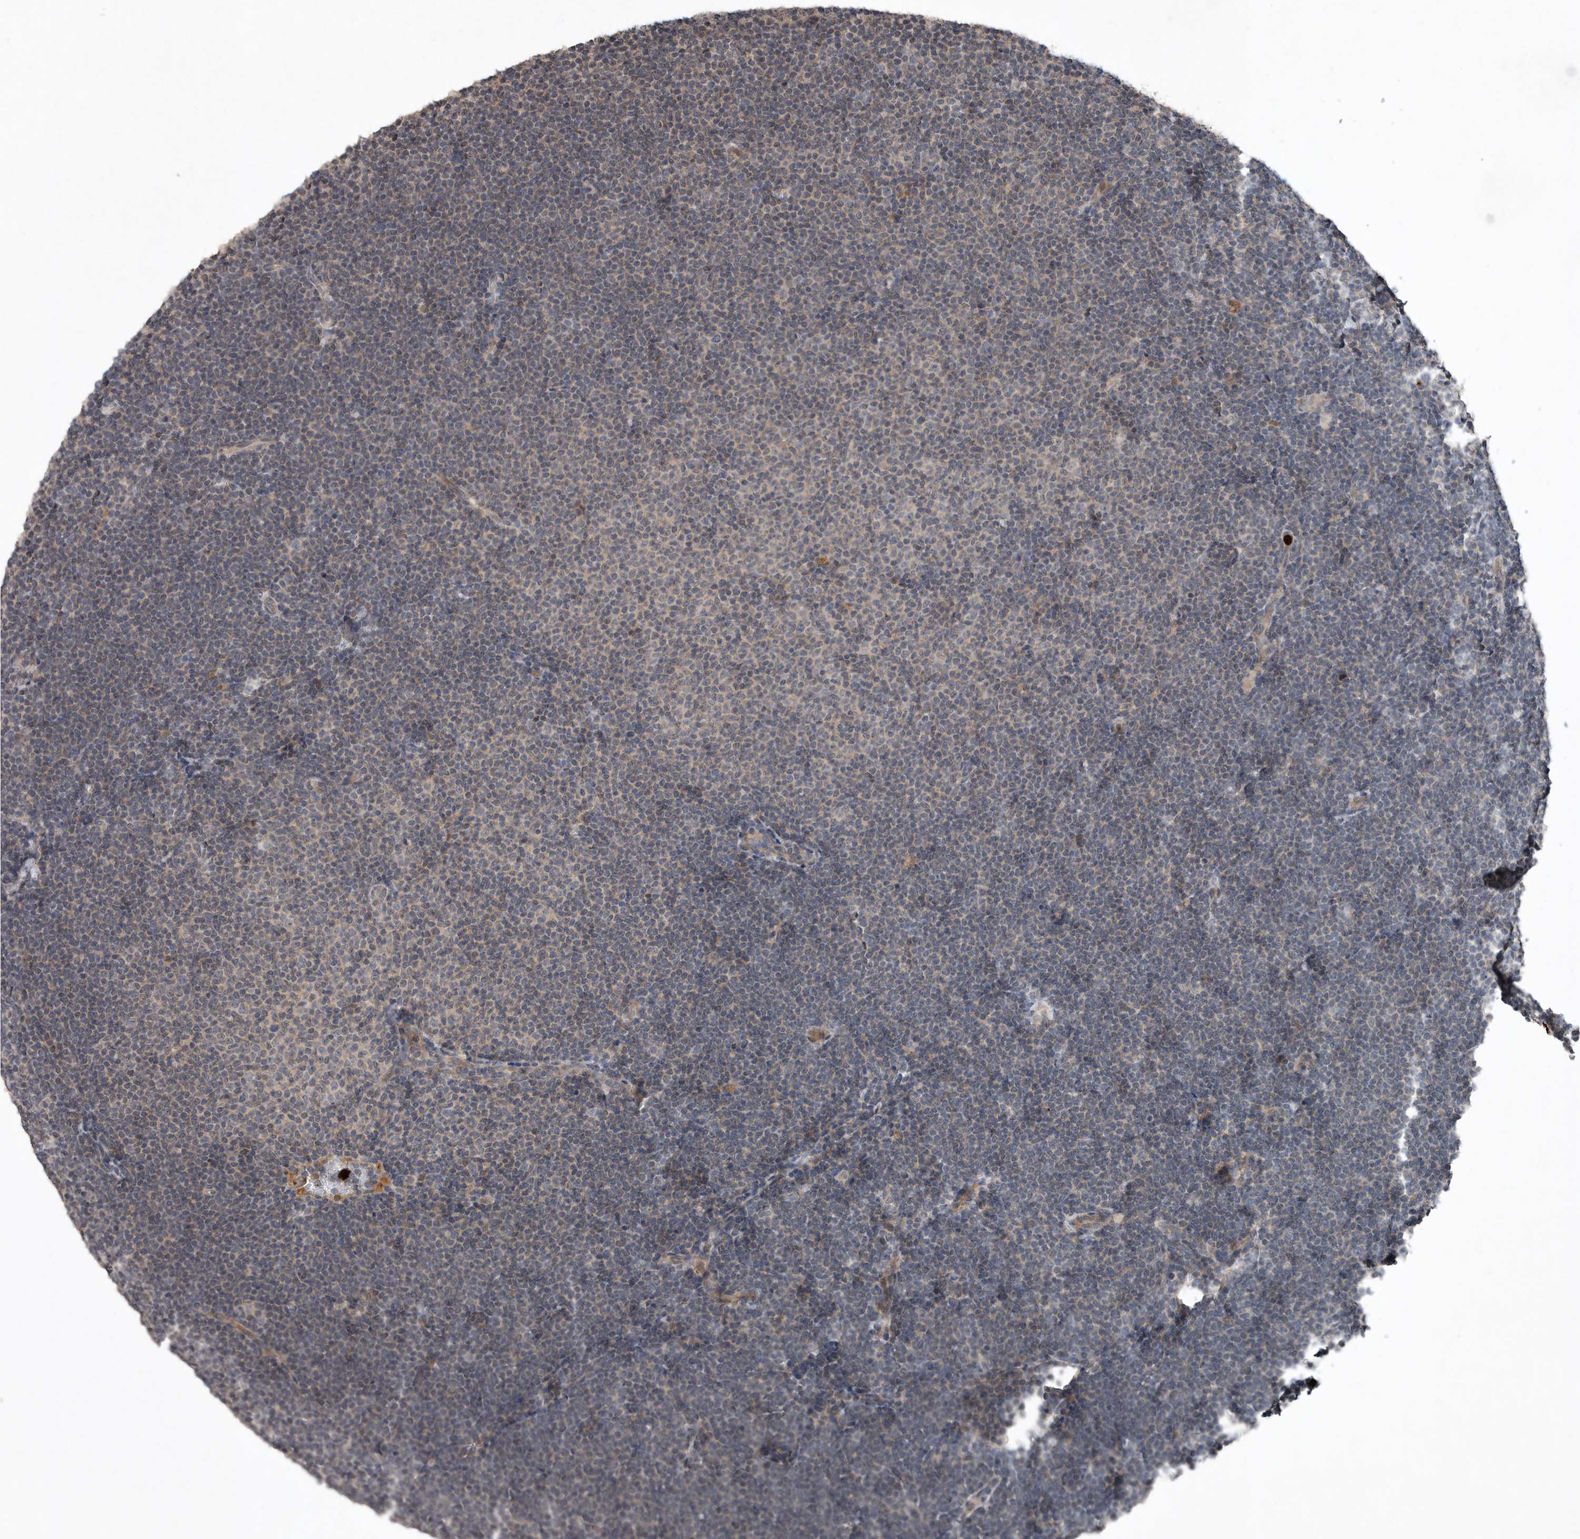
{"staining": {"intensity": "weak", "quantity": "<25%", "location": "cytoplasmic/membranous"}, "tissue": "lymphoma", "cell_type": "Tumor cells", "image_type": "cancer", "snomed": [{"axis": "morphology", "description": "Malignant lymphoma, non-Hodgkin's type, Low grade"}, {"axis": "topography", "description": "Lymph node"}], "caption": "Micrograph shows no significant protein positivity in tumor cells of low-grade malignant lymphoma, non-Hodgkin's type. (Stains: DAB IHC with hematoxylin counter stain, Microscopy: brightfield microscopy at high magnification).", "gene": "SCP2", "patient": {"sex": "female", "age": 53}}